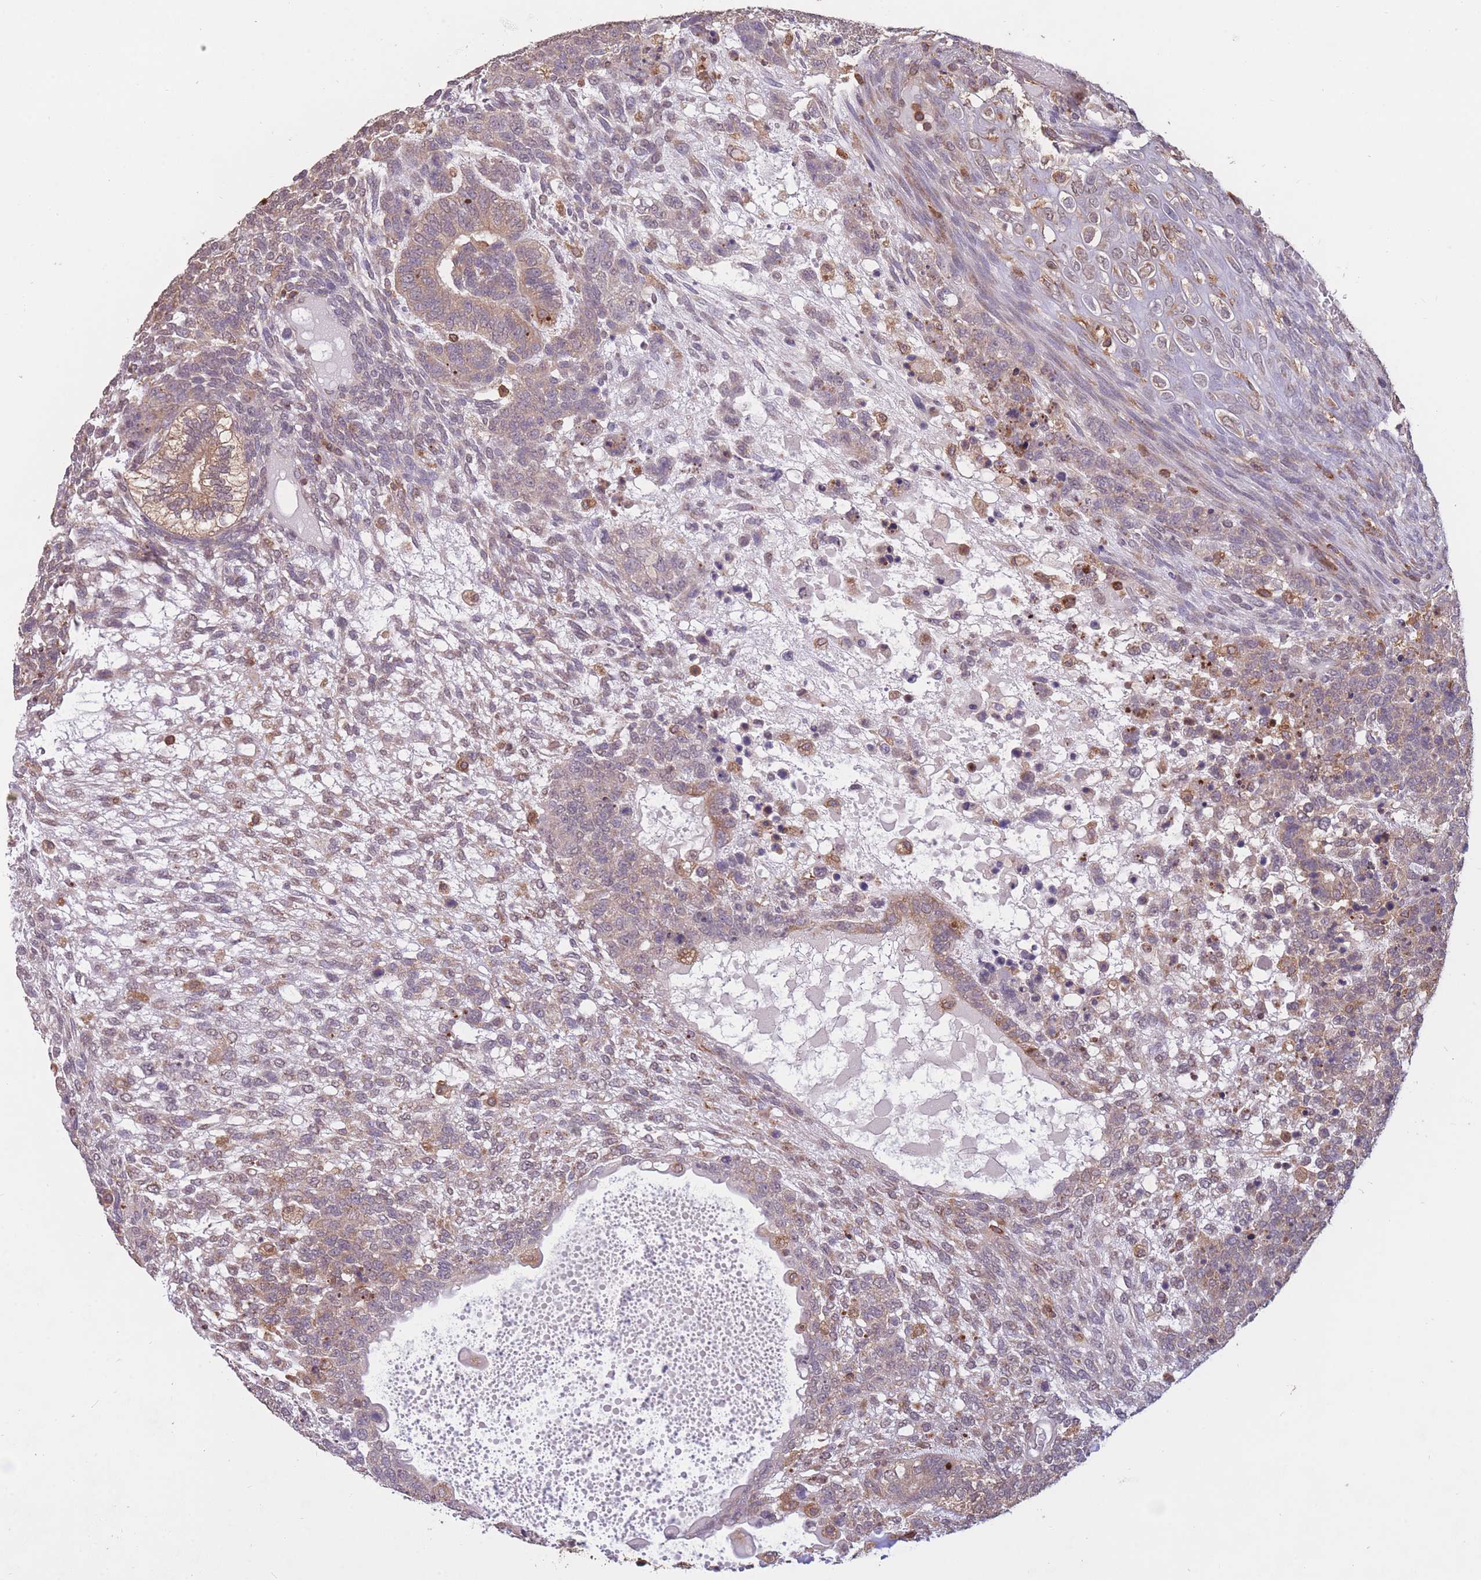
{"staining": {"intensity": "weak", "quantity": ">75%", "location": "cytoplasmic/membranous"}, "tissue": "testis cancer", "cell_type": "Tumor cells", "image_type": "cancer", "snomed": [{"axis": "morphology", "description": "Carcinoma, Embryonal, NOS"}, {"axis": "topography", "description": "Testis"}], "caption": "Testis cancer (embryonal carcinoma) was stained to show a protein in brown. There is low levels of weak cytoplasmic/membranous expression in approximately >75% of tumor cells.", "gene": "GMIP", "patient": {"sex": "male", "age": 23}}